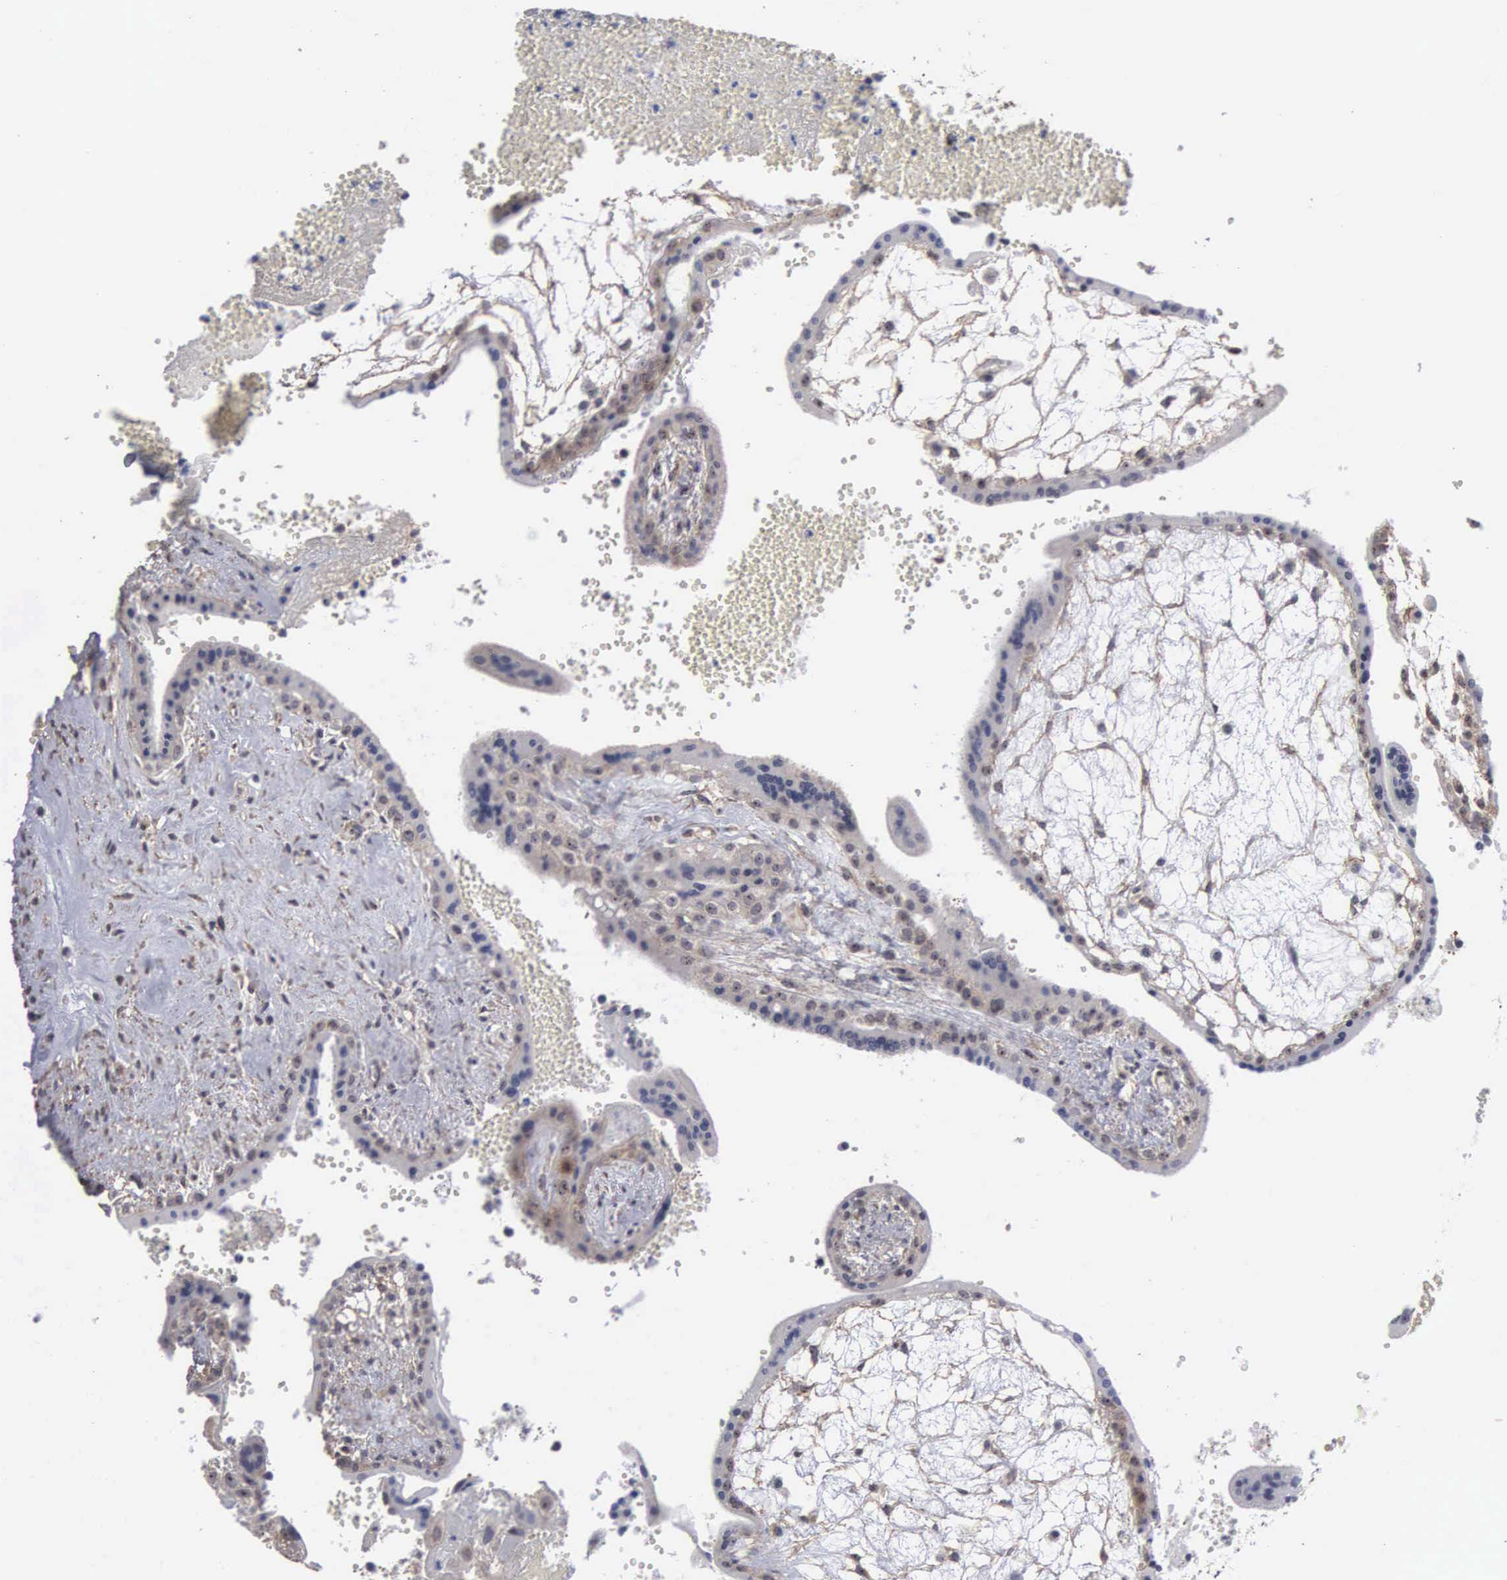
{"staining": {"intensity": "negative", "quantity": "none", "location": "none"}, "tissue": "placenta", "cell_type": "Decidual cells", "image_type": "normal", "snomed": [{"axis": "morphology", "description": "Normal tissue, NOS"}, {"axis": "topography", "description": "Placenta"}], "caption": "Normal placenta was stained to show a protein in brown. There is no significant staining in decidual cells.", "gene": "NGDN", "patient": {"sex": "female", "age": 30}}